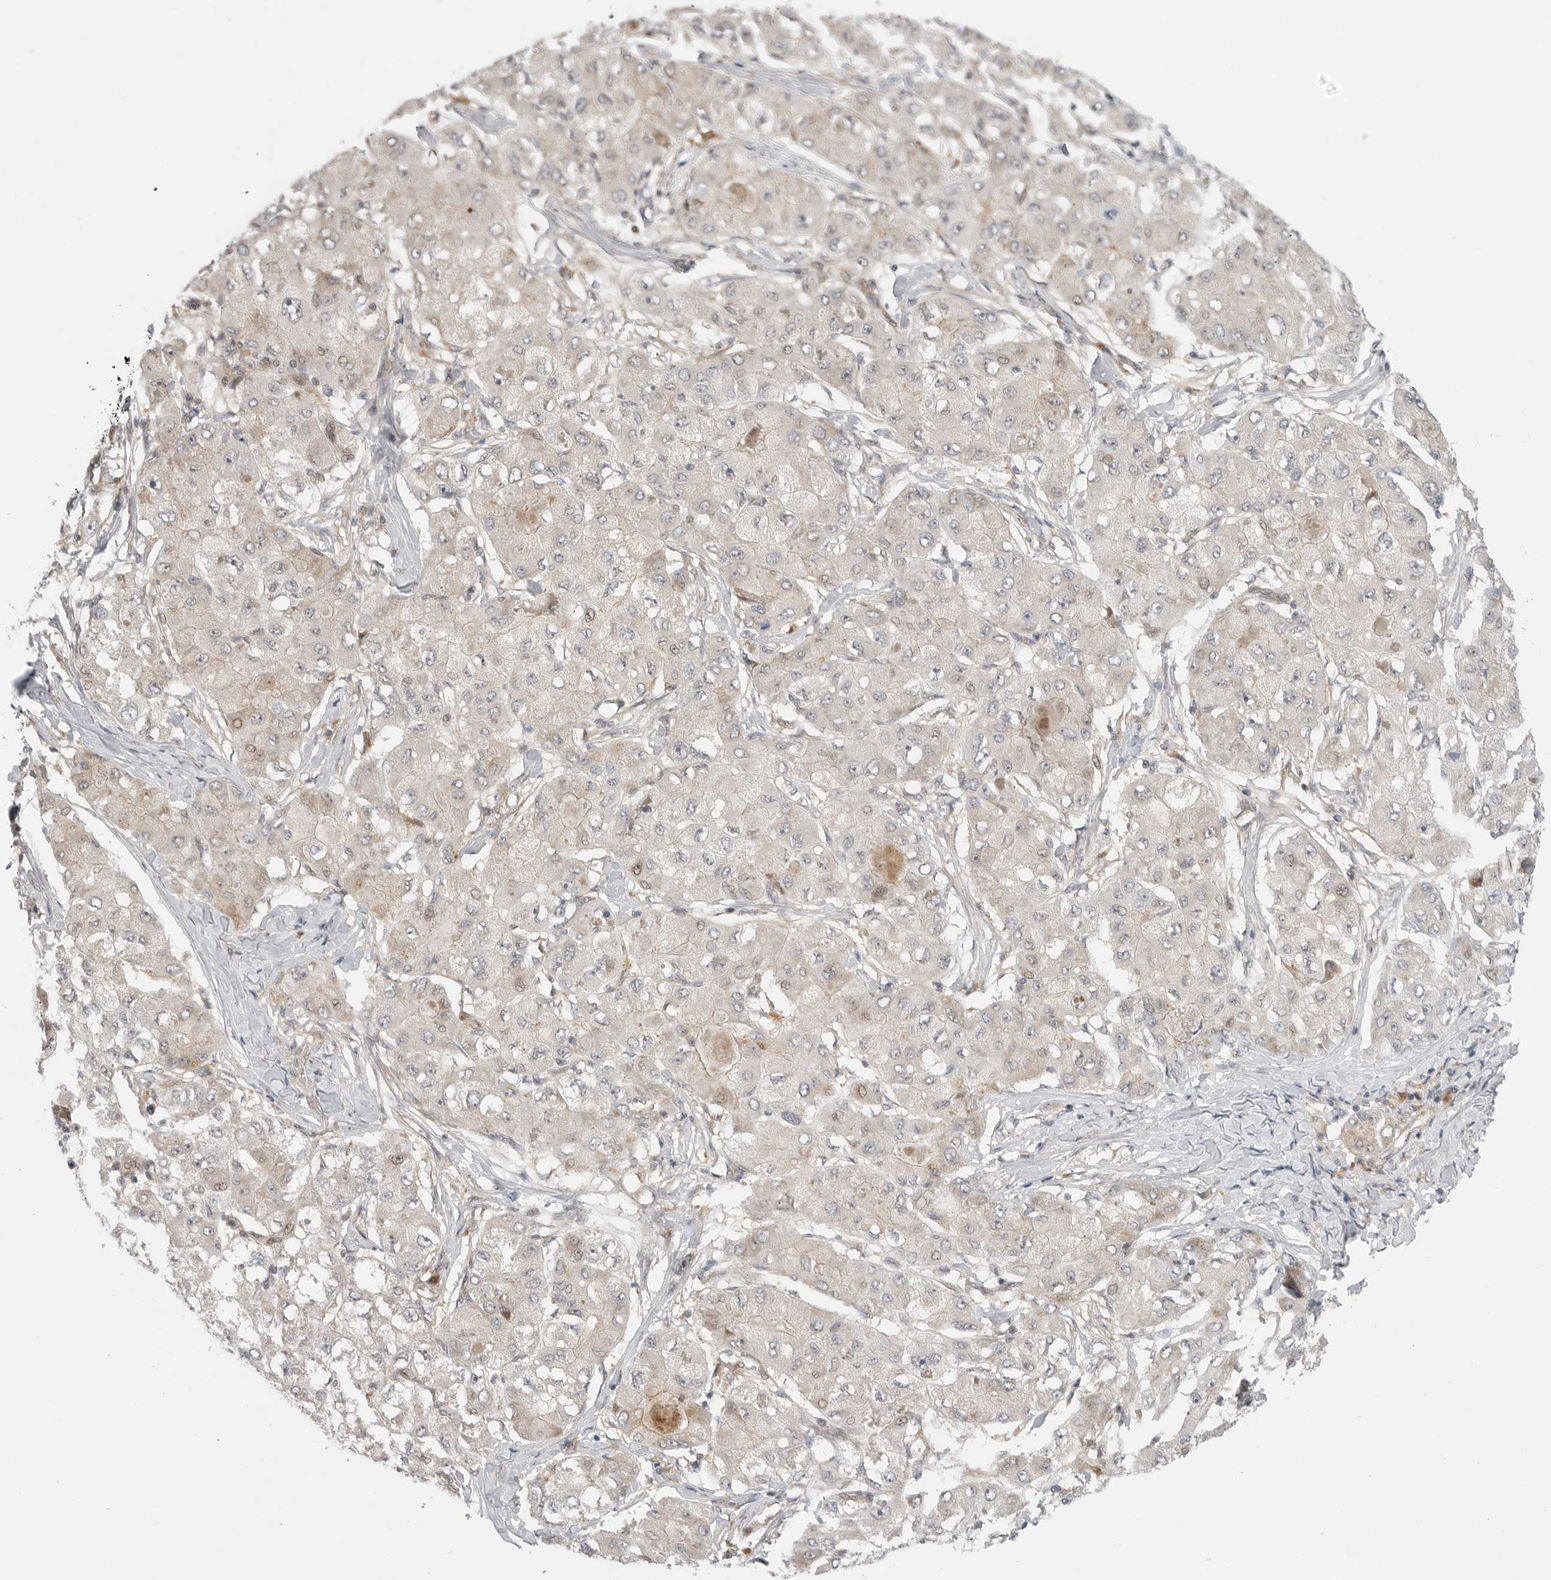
{"staining": {"intensity": "weak", "quantity": "25%-75%", "location": "cytoplasmic/membranous"}, "tissue": "liver cancer", "cell_type": "Tumor cells", "image_type": "cancer", "snomed": [{"axis": "morphology", "description": "Carcinoma, Hepatocellular, NOS"}, {"axis": "topography", "description": "Liver"}], "caption": "A photomicrograph showing weak cytoplasmic/membranous expression in approximately 25%-75% of tumor cells in liver cancer (hepatocellular carcinoma), as visualized by brown immunohistochemical staining.", "gene": "GGT6", "patient": {"sex": "male", "age": 80}}